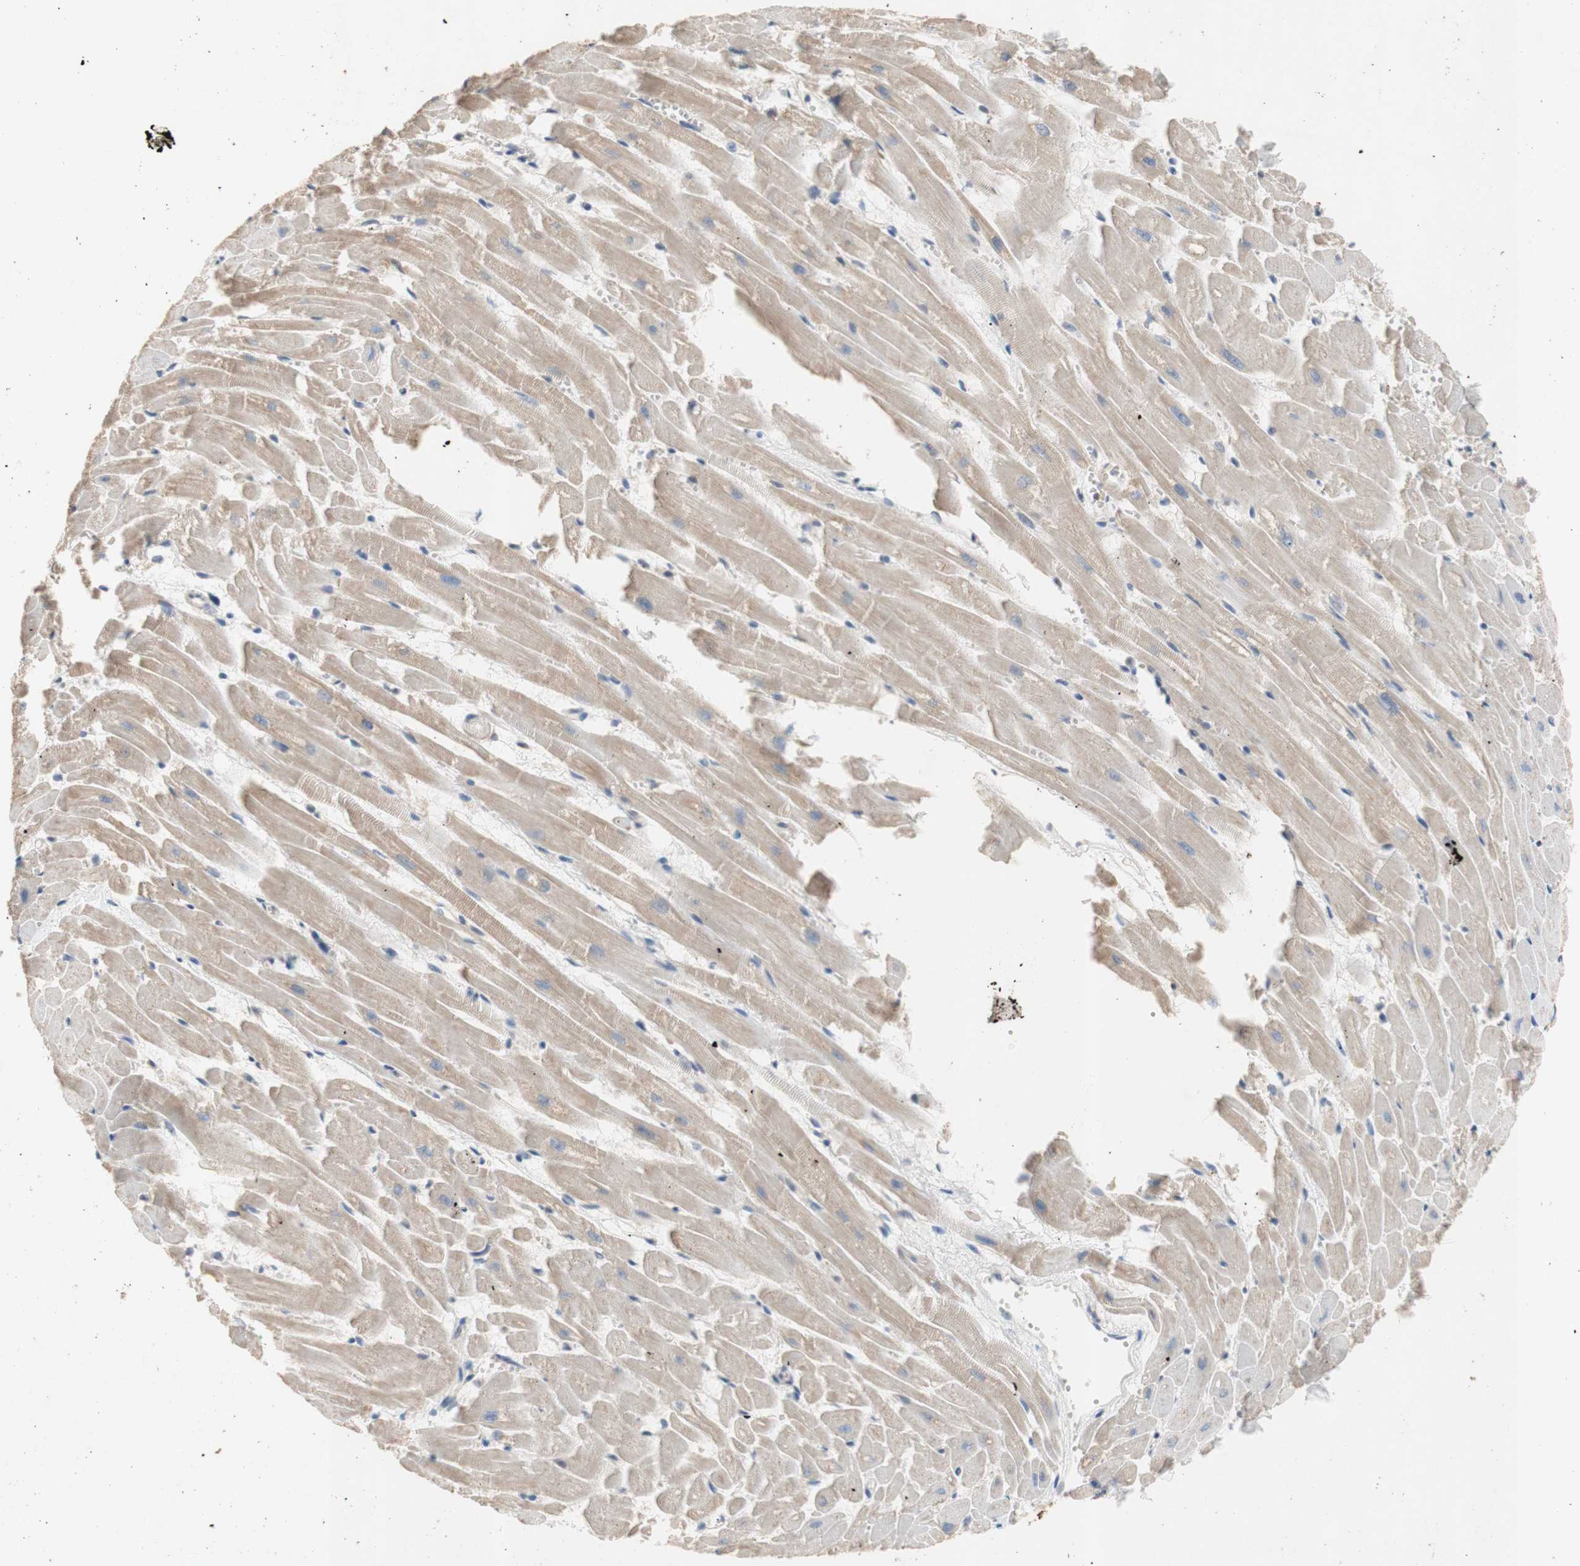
{"staining": {"intensity": "weak", "quantity": ">75%", "location": "cytoplasmic/membranous"}, "tissue": "heart muscle", "cell_type": "Cardiomyocytes", "image_type": "normal", "snomed": [{"axis": "morphology", "description": "Normal tissue, NOS"}, {"axis": "topography", "description": "Heart"}], "caption": "Unremarkable heart muscle was stained to show a protein in brown. There is low levels of weak cytoplasmic/membranous expression in about >75% of cardiomyocytes. (DAB IHC with brightfield microscopy, high magnification).", "gene": "PTGIS", "patient": {"sex": "female", "age": 19}}